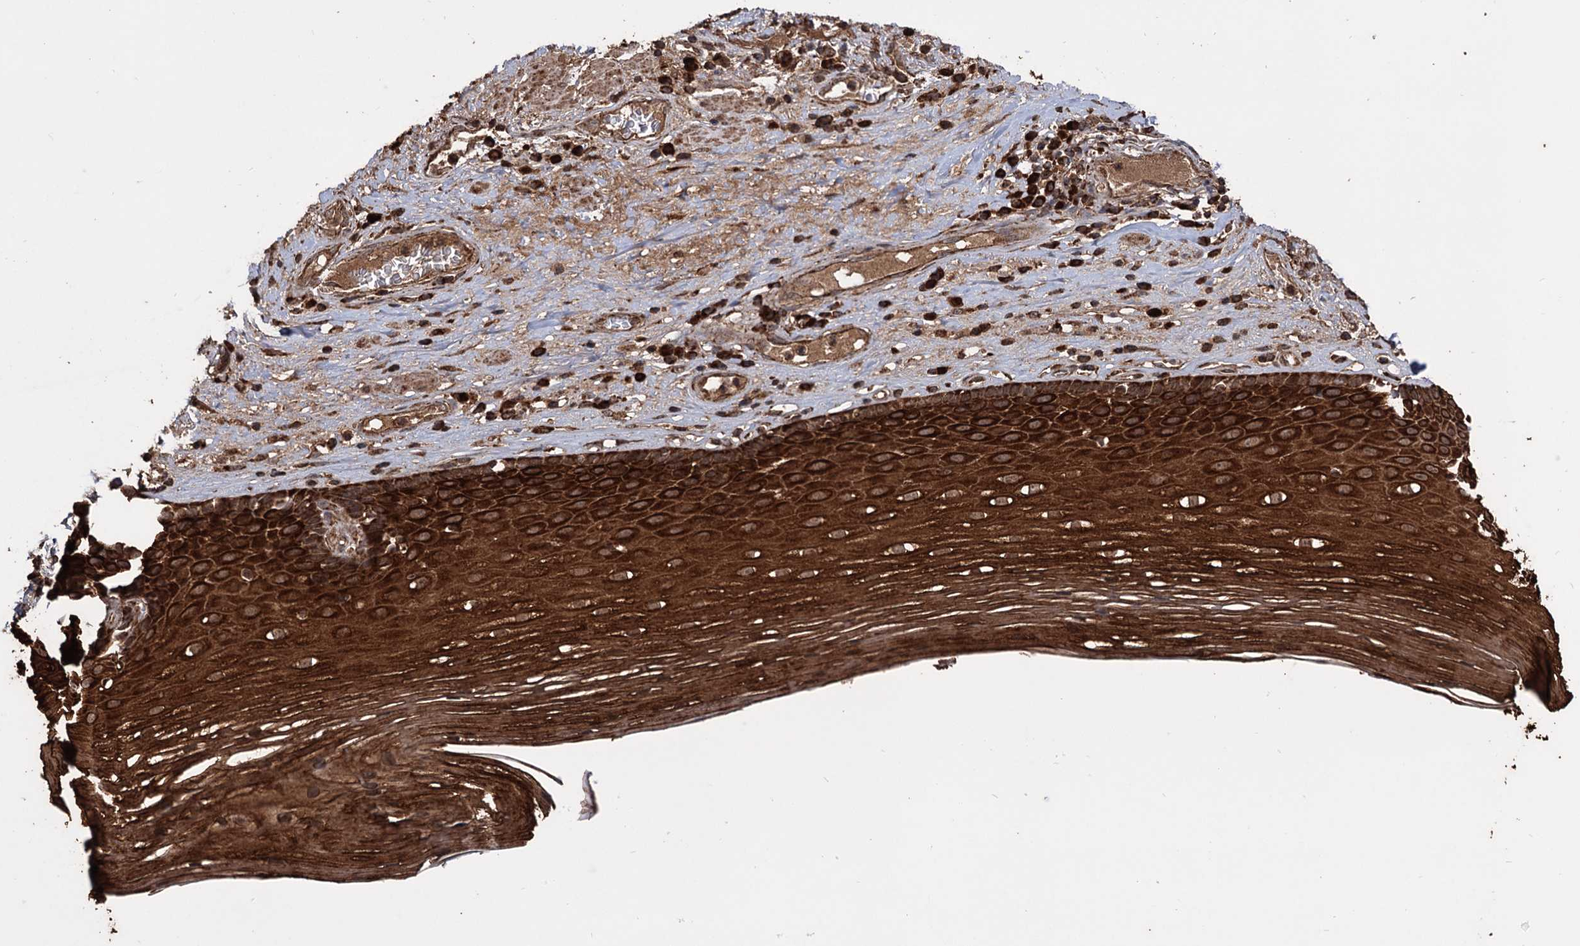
{"staining": {"intensity": "strong", "quantity": ">75%", "location": "cytoplasmic/membranous"}, "tissue": "esophagus", "cell_type": "Squamous epithelial cells", "image_type": "normal", "snomed": [{"axis": "morphology", "description": "Normal tissue, NOS"}, {"axis": "topography", "description": "Esophagus"}], "caption": "Strong cytoplasmic/membranous positivity for a protein is appreciated in about >75% of squamous epithelial cells of unremarkable esophagus using IHC.", "gene": "IPO4", "patient": {"sex": "male", "age": 62}}